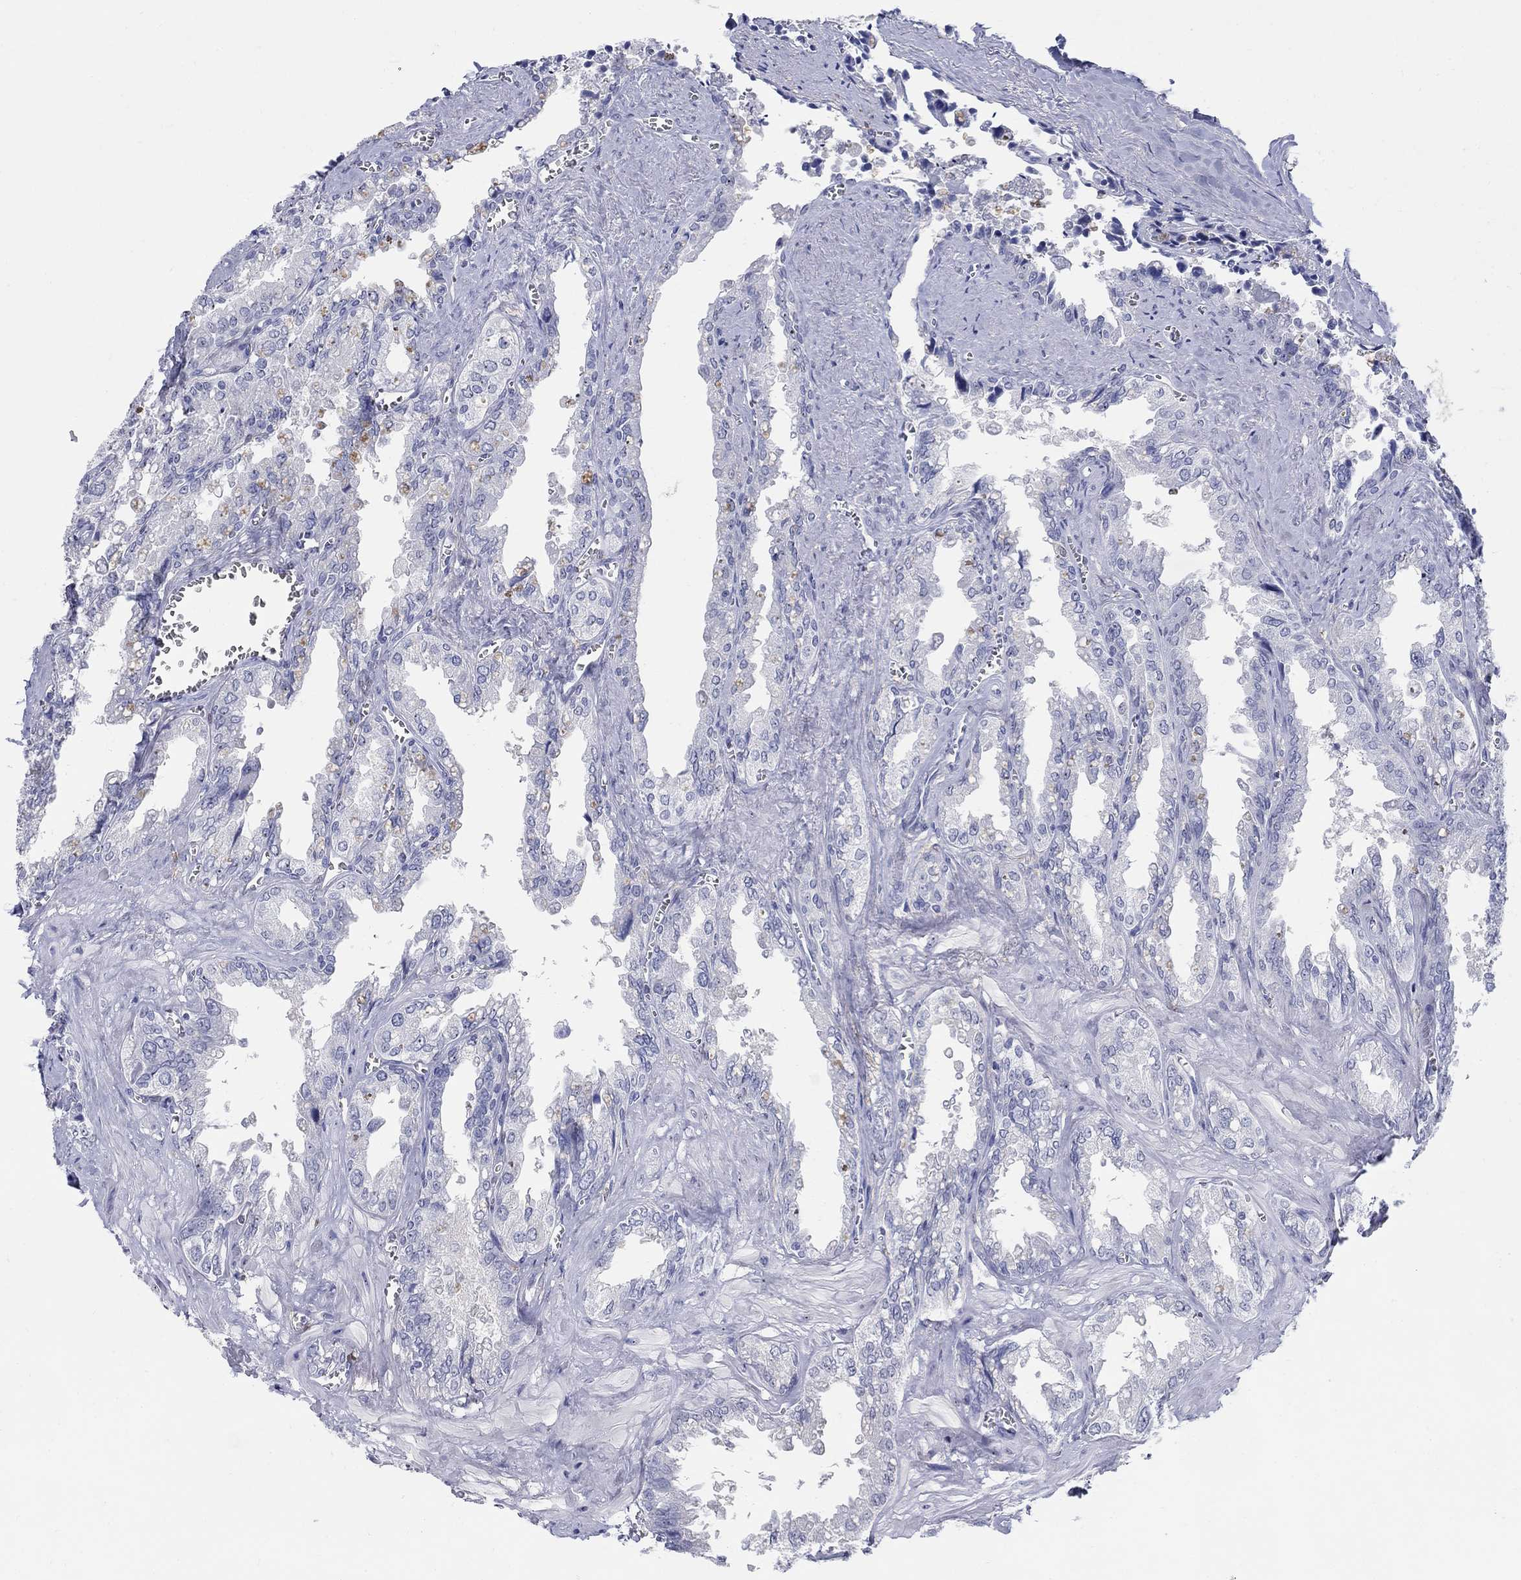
{"staining": {"intensity": "negative", "quantity": "none", "location": "none"}, "tissue": "seminal vesicle", "cell_type": "Glandular cells", "image_type": "normal", "snomed": [{"axis": "morphology", "description": "Normal tissue, NOS"}, {"axis": "topography", "description": "Seminal veicle"}], "caption": "Immunohistochemistry (IHC) of normal seminal vesicle exhibits no staining in glandular cells.", "gene": "AKR1C1", "patient": {"sex": "male", "age": 67}}